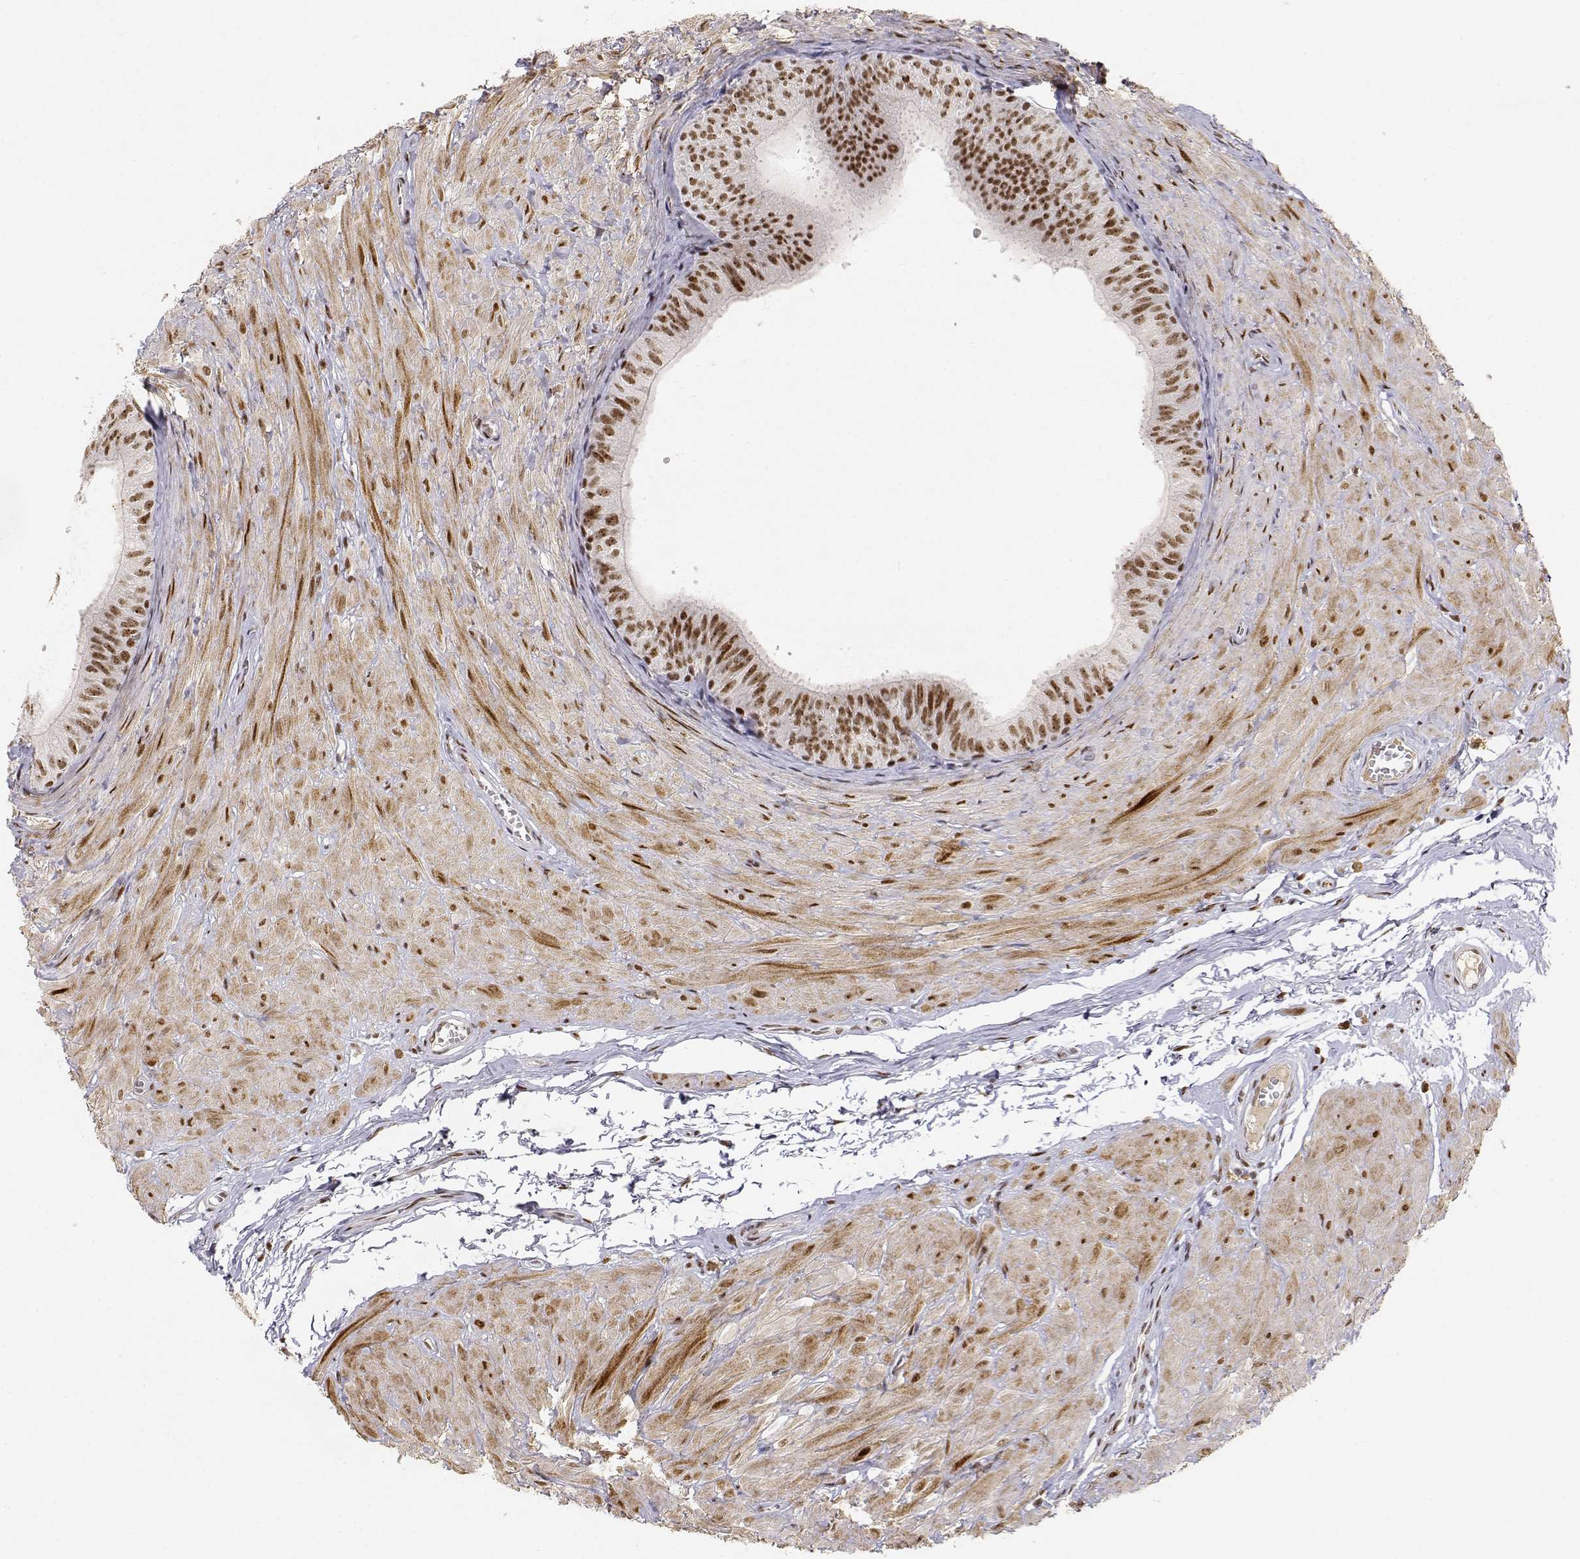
{"staining": {"intensity": "moderate", "quantity": ">75%", "location": "nuclear"}, "tissue": "epididymis", "cell_type": "Glandular cells", "image_type": "normal", "snomed": [{"axis": "morphology", "description": "Normal tissue, NOS"}, {"axis": "topography", "description": "Epididymis"}, {"axis": "topography", "description": "Vas deferens"}], "caption": "A high-resolution image shows immunohistochemistry (IHC) staining of unremarkable epididymis, which shows moderate nuclear expression in approximately >75% of glandular cells. Using DAB (brown) and hematoxylin (blue) stains, captured at high magnification using brightfield microscopy.", "gene": "RSF1", "patient": {"sex": "male", "age": 23}}